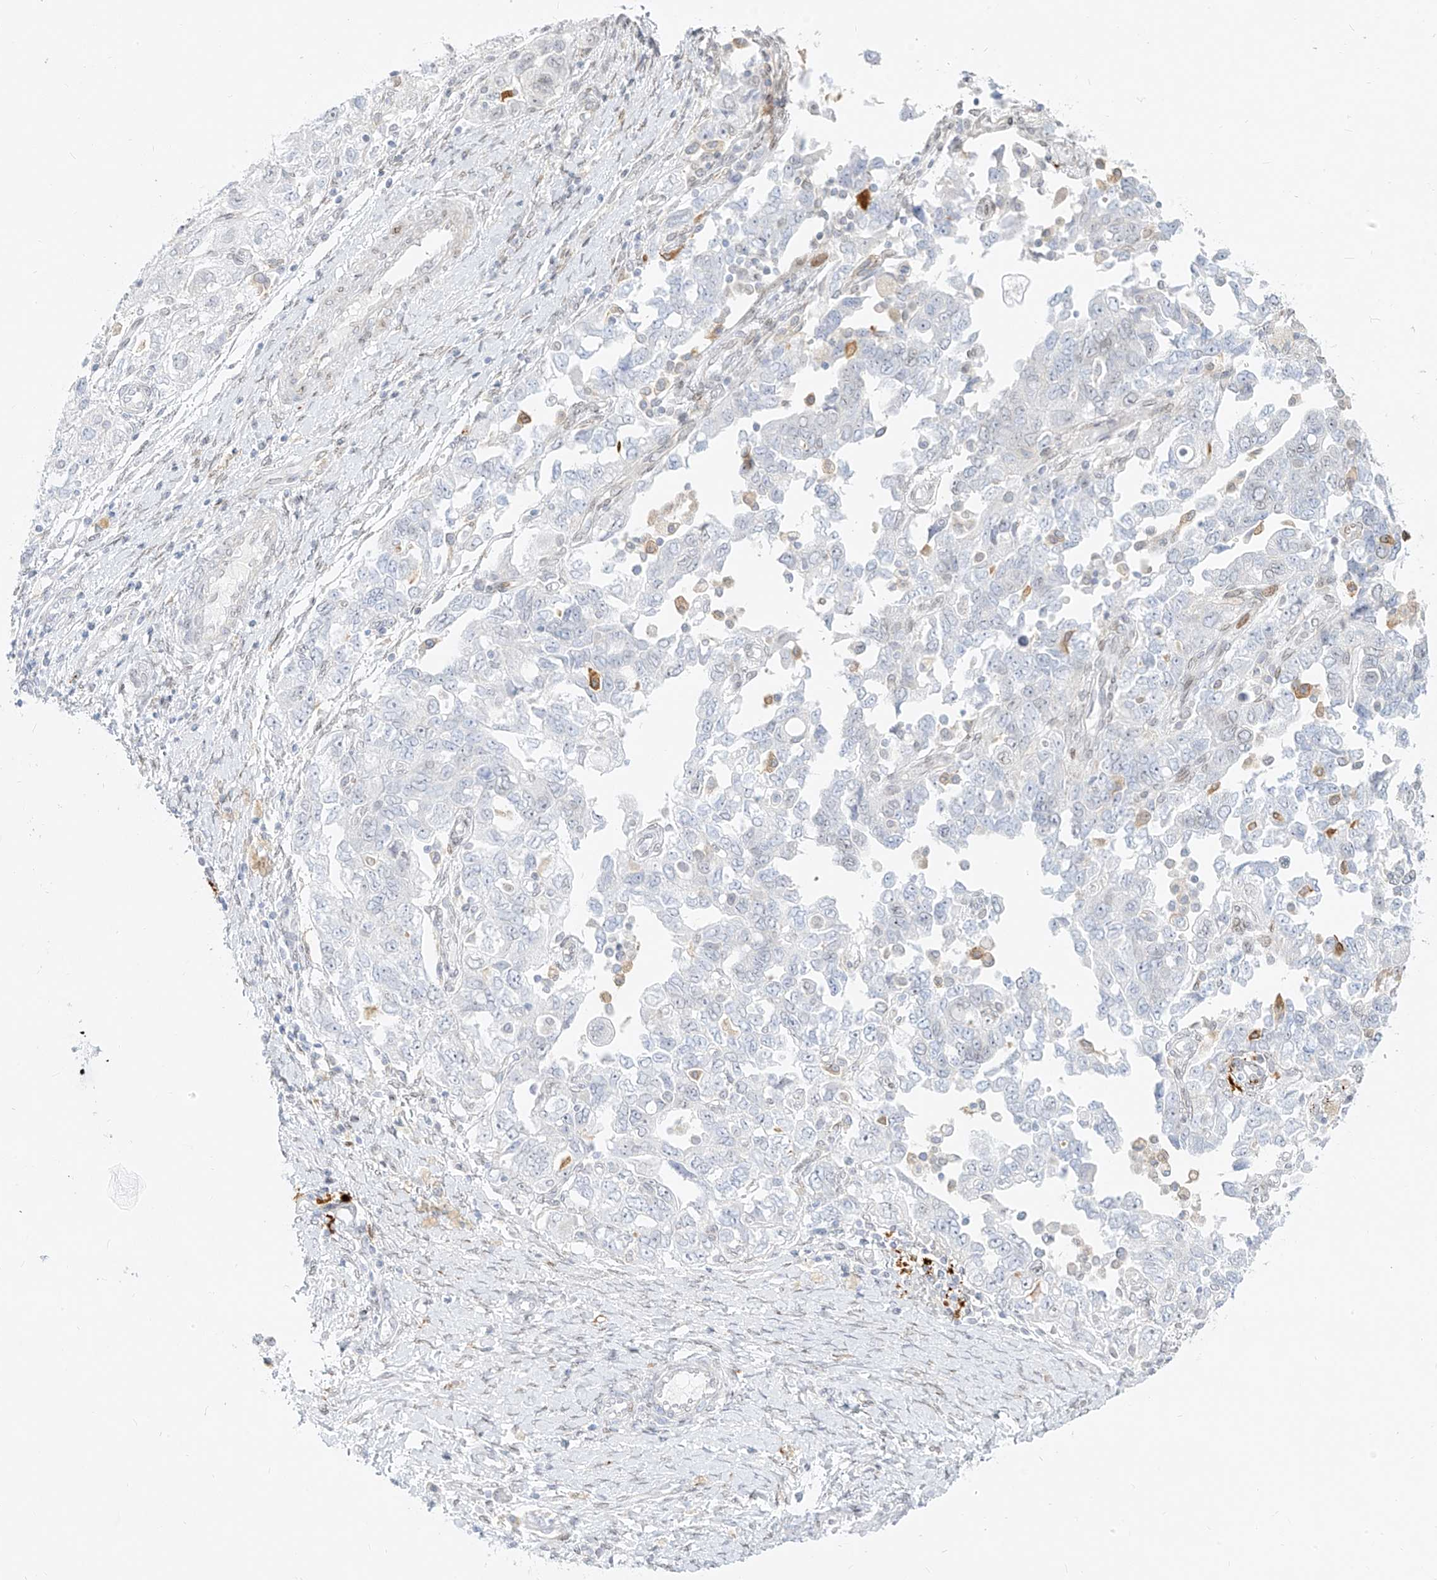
{"staining": {"intensity": "negative", "quantity": "none", "location": "none"}, "tissue": "ovarian cancer", "cell_type": "Tumor cells", "image_type": "cancer", "snomed": [{"axis": "morphology", "description": "Carcinoma, NOS"}, {"axis": "morphology", "description": "Cystadenocarcinoma, serous, NOS"}, {"axis": "topography", "description": "Ovary"}], "caption": "DAB immunohistochemical staining of human ovarian cancer (serous cystadenocarcinoma) reveals no significant staining in tumor cells.", "gene": "NHSL1", "patient": {"sex": "female", "age": 69}}